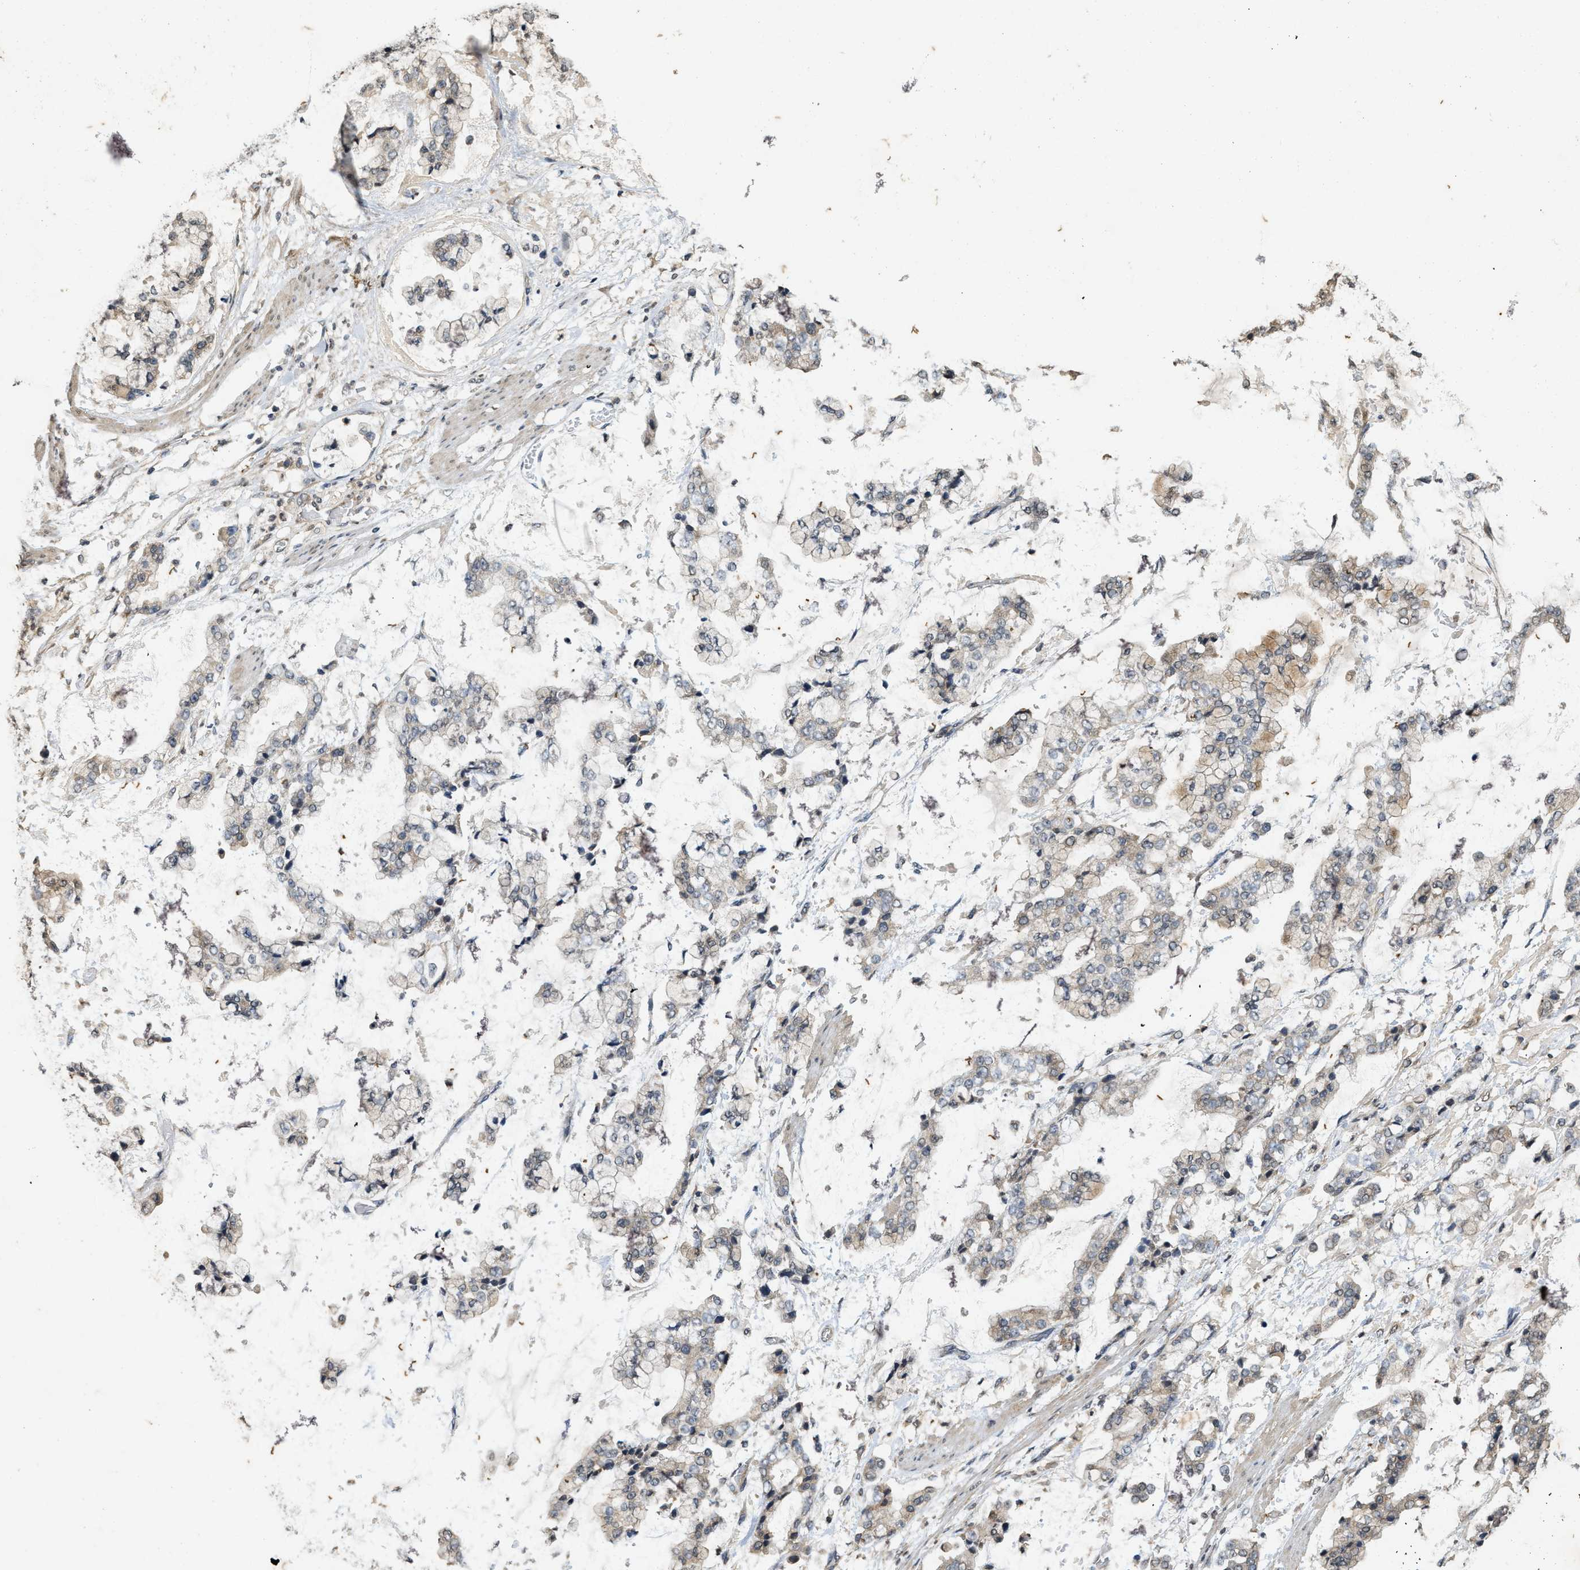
{"staining": {"intensity": "weak", "quantity": "<25%", "location": "cytoplasmic/membranous"}, "tissue": "stomach cancer", "cell_type": "Tumor cells", "image_type": "cancer", "snomed": [{"axis": "morphology", "description": "Normal tissue, NOS"}, {"axis": "morphology", "description": "Adenocarcinoma, NOS"}, {"axis": "topography", "description": "Stomach, upper"}, {"axis": "topography", "description": "Stomach"}], "caption": "This is an immunohistochemistry (IHC) image of stomach cancer (adenocarcinoma). There is no expression in tumor cells.", "gene": "KIF21A", "patient": {"sex": "male", "age": 76}}